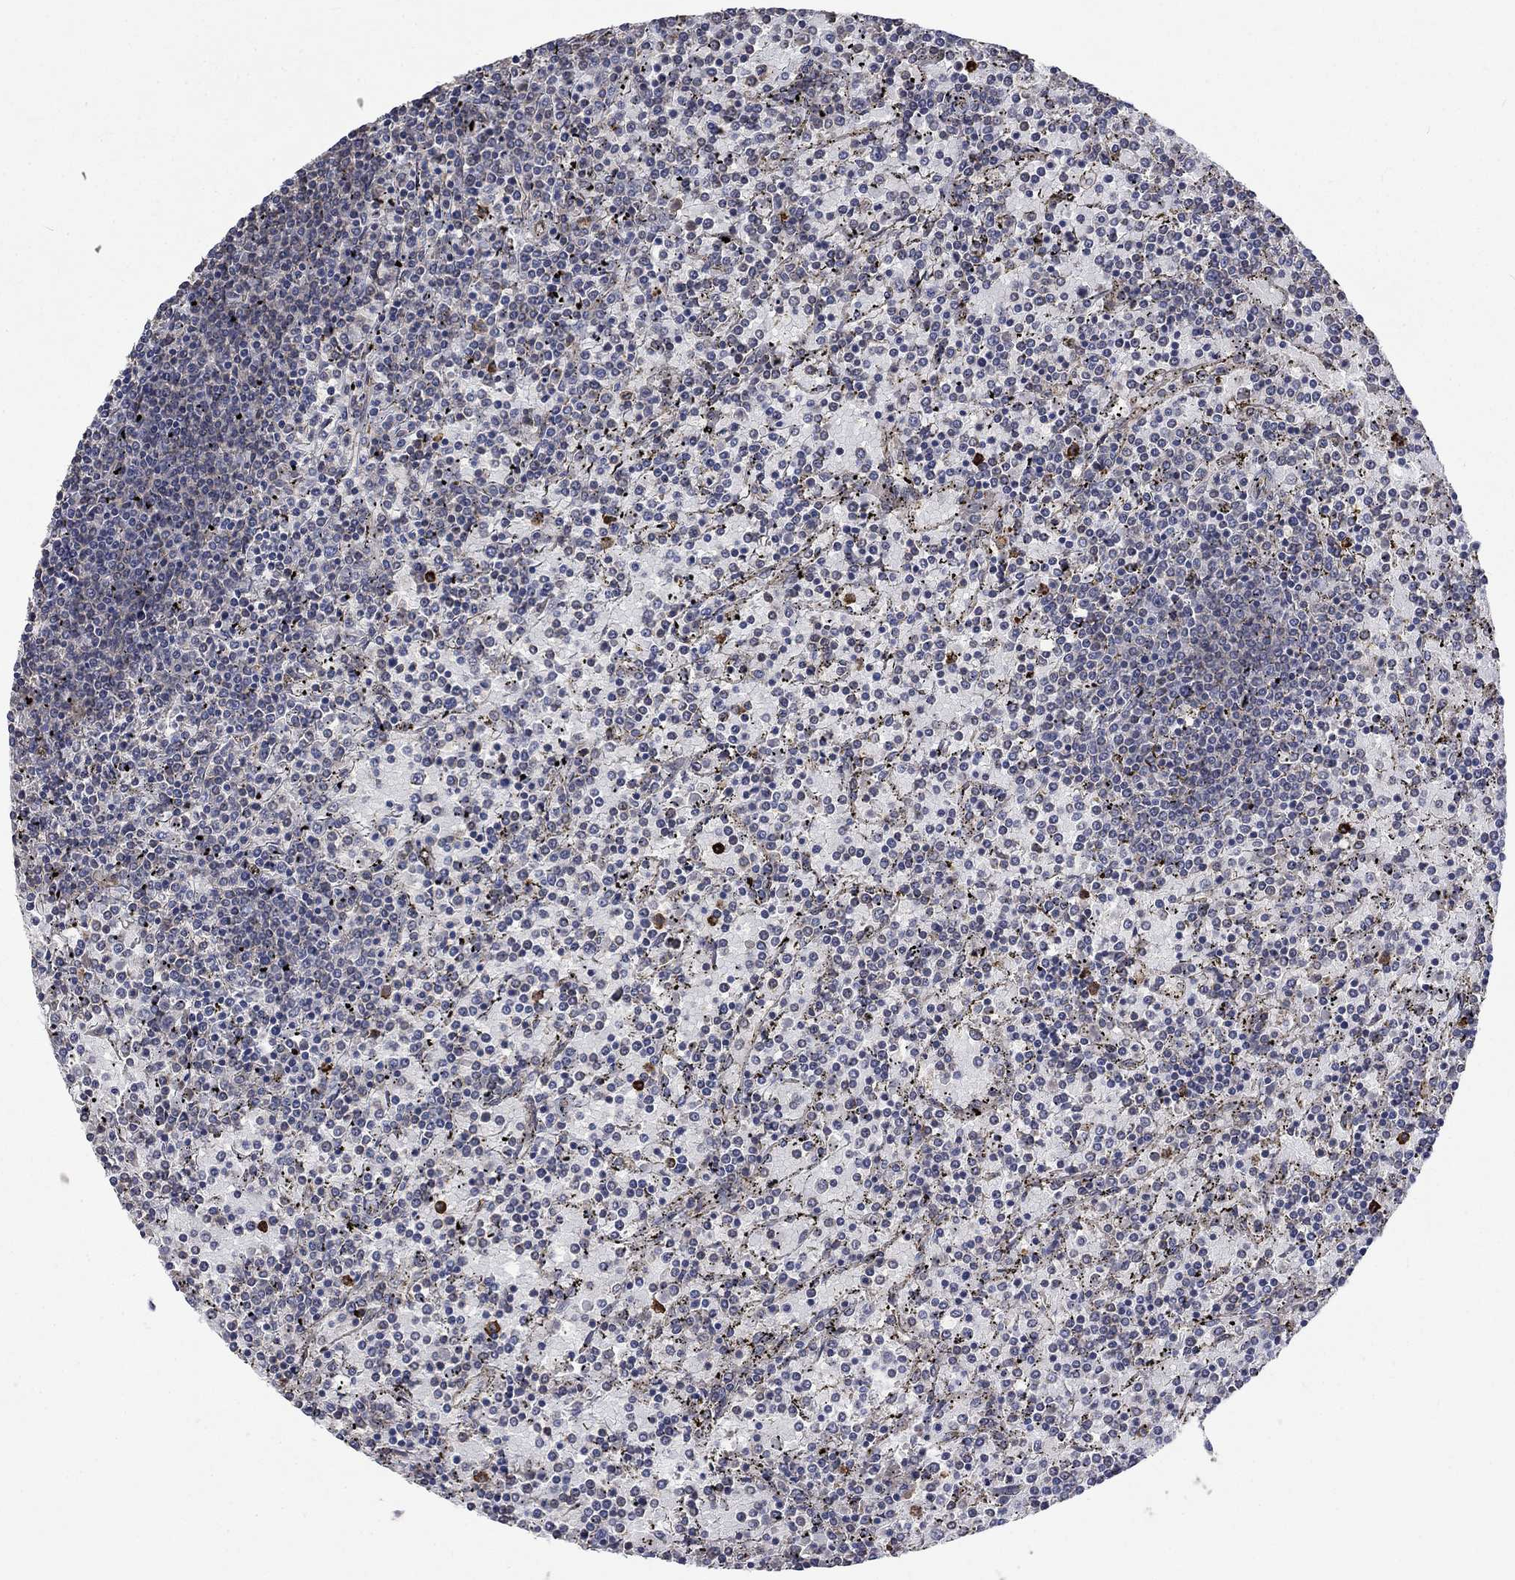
{"staining": {"intensity": "negative", "quantity": "none", "location": "none"}, "tissue": "lymphoma", "cell_type": "Tumor cells", "image_type": "cancer", "snomed": [{"axis": "morphology", "description": "Malignant lymphoma, non-Hodgkin's type, Low grade"}, {"axis": "topography", "description": "Spleen"}], "caption": "Protein analysis of malignant lymphoma, non-Hodgkin's type (low-grade) displays no significant expression in tumor cells.", "gene": "VCAN", "patient": {"sex": "female", "age": 77}}